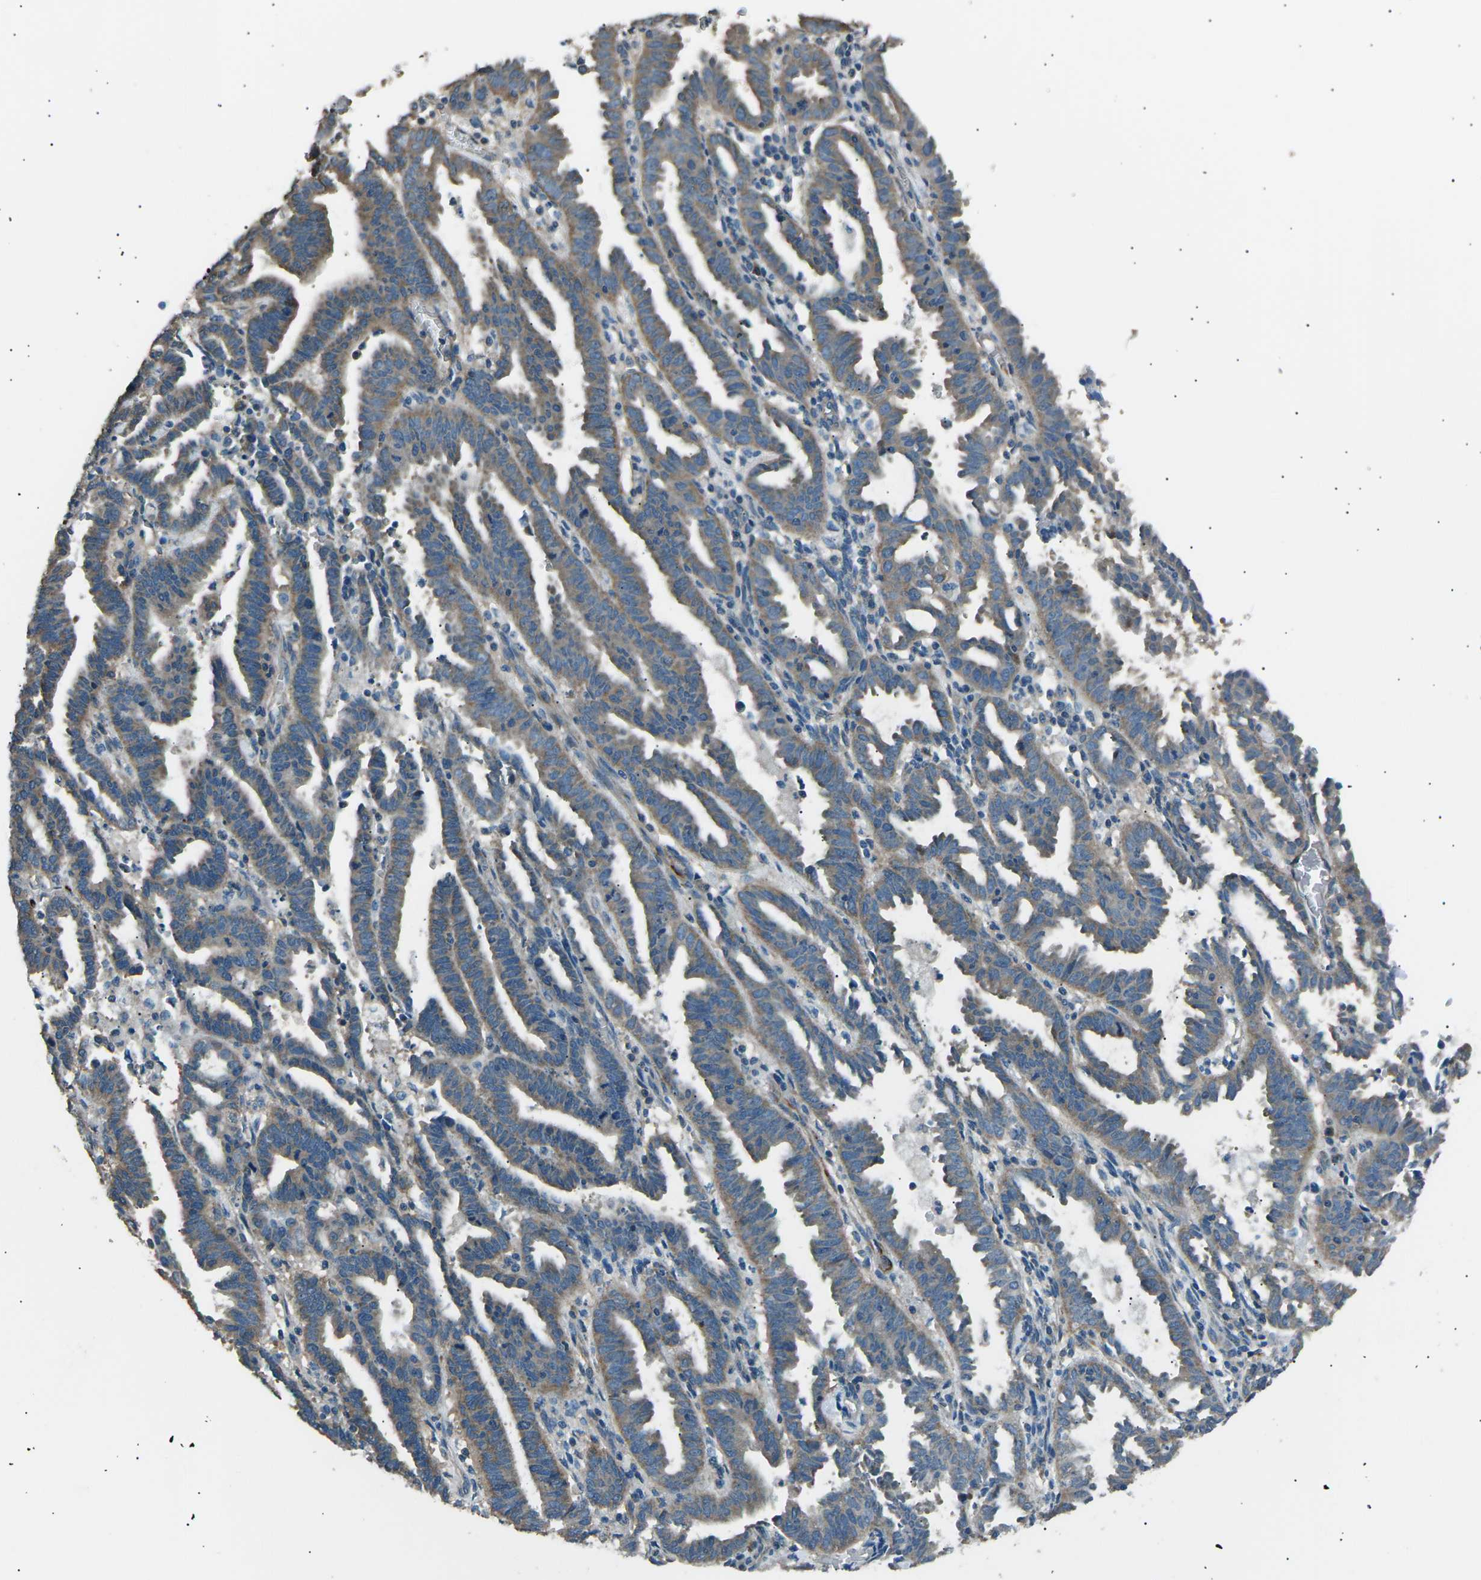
{"staining": {"intensity": "moderate", "quantity": ">75%", "location": "cytoplasmic/membranous"}, "tissue": "endometrial cancer", "cell_type": "Tumor cells", "image_type": "cancer", "snomed": [{"axis": "morphology", "description": "Adenocarcinoma, NOS"}, {"axis": "topography", "description": "Uterus"}], "caption": "Immunohistochemical staining of adenocarcinoma (endometrial) shows medium levels of moderate cytoplasmic/membranous protein staining in about >75% of tumor cells.", "gene": "SLK", "patient": {"sex": "female", "age": 83}}